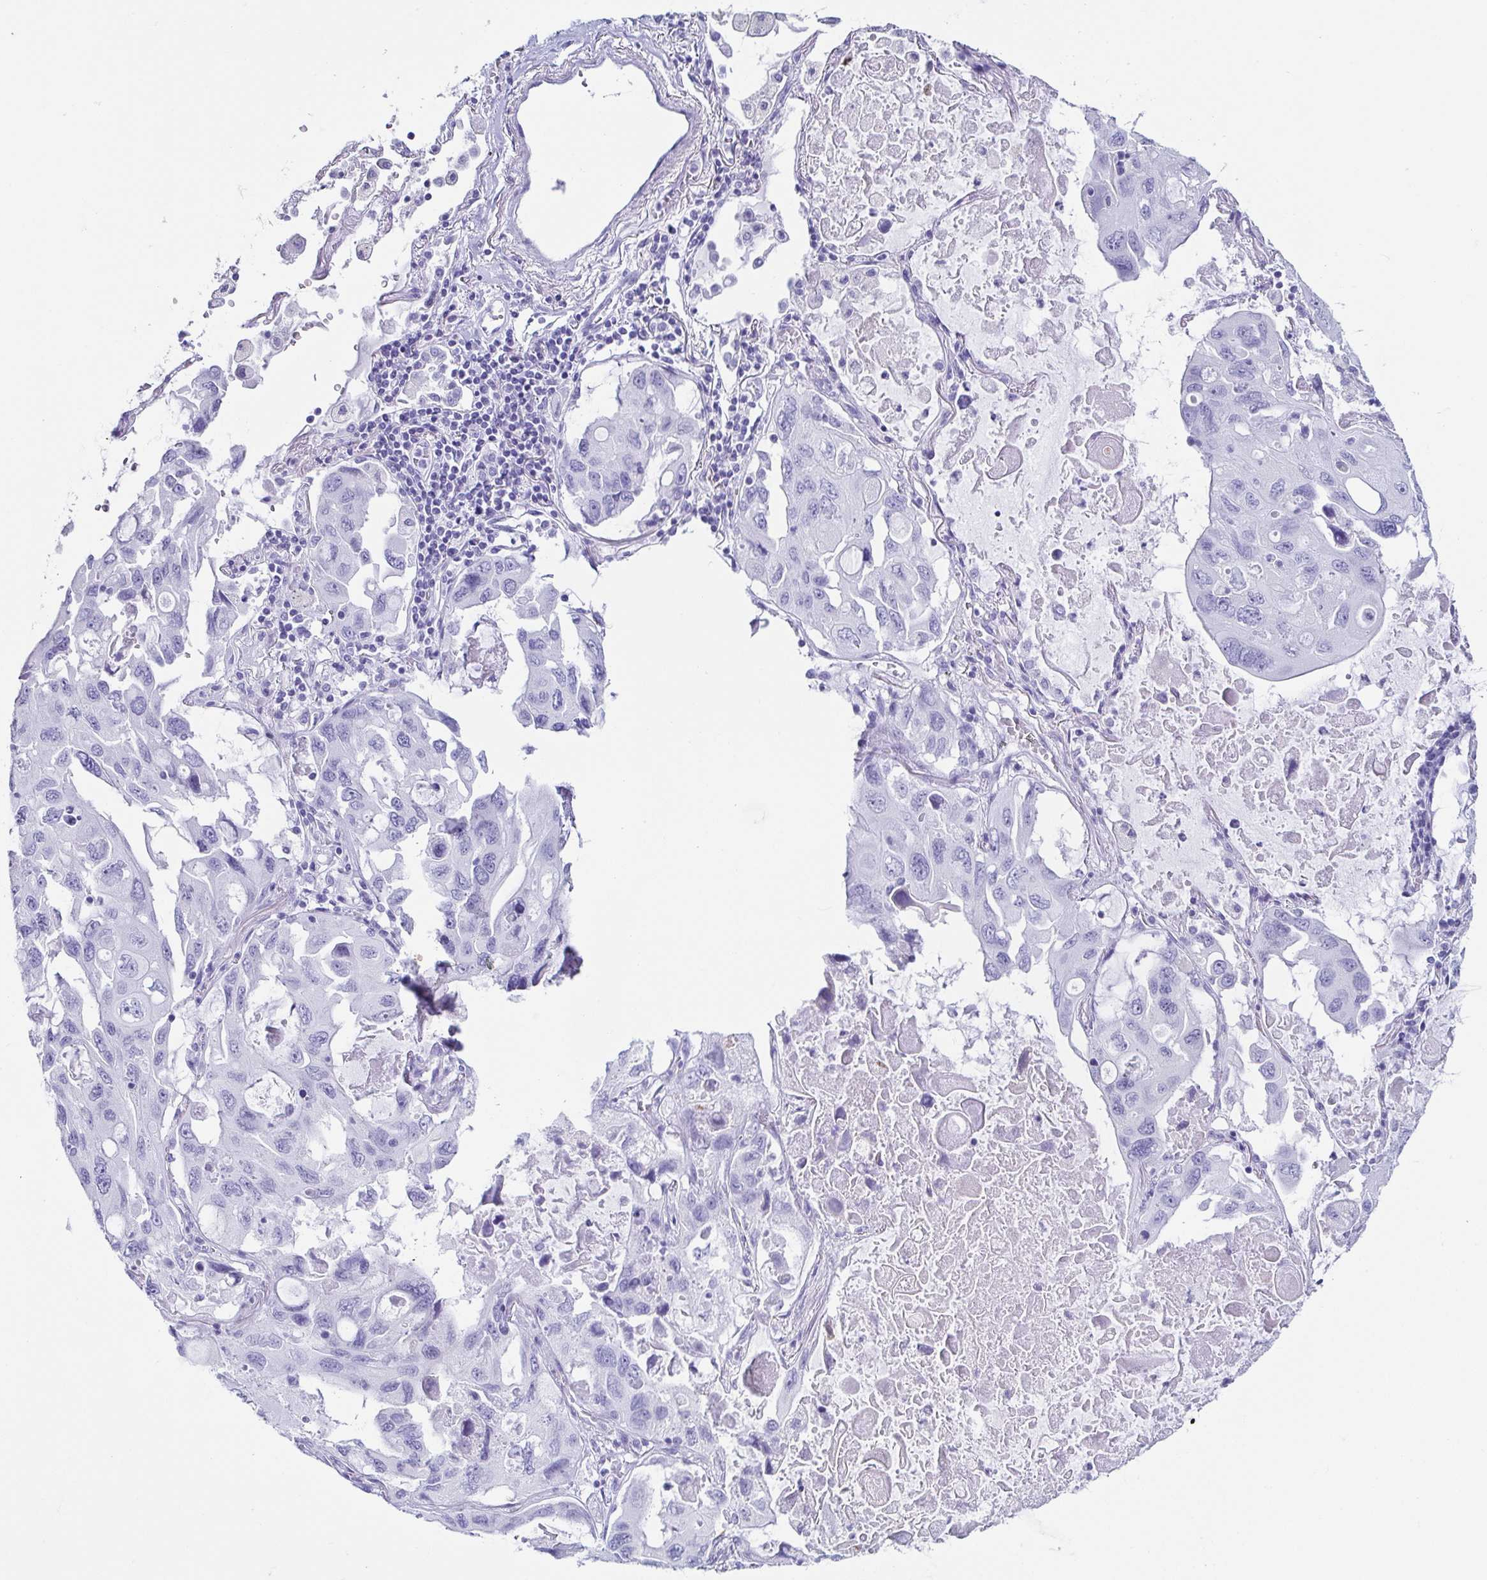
{"staining": {"intensity": "negative", "quantity": "none", "location": "none"}, "tissue": "lung cancer", "cell_type": "Tumor cells", "image_type": "cancer", "snomed": [{"axis": "morphology", "description": "Squamous cell carcinoma, NOS"}, {"axis": "topography", "description": "Lung"}], "caption": "High power microscopy micrograph of an immunohistochemistry (IHC) histopathology image of lung cancer, revealing no significant expression in tumor cells.", "gene": "CD164L2", "patient": {"sex": "female", "age": 73}}